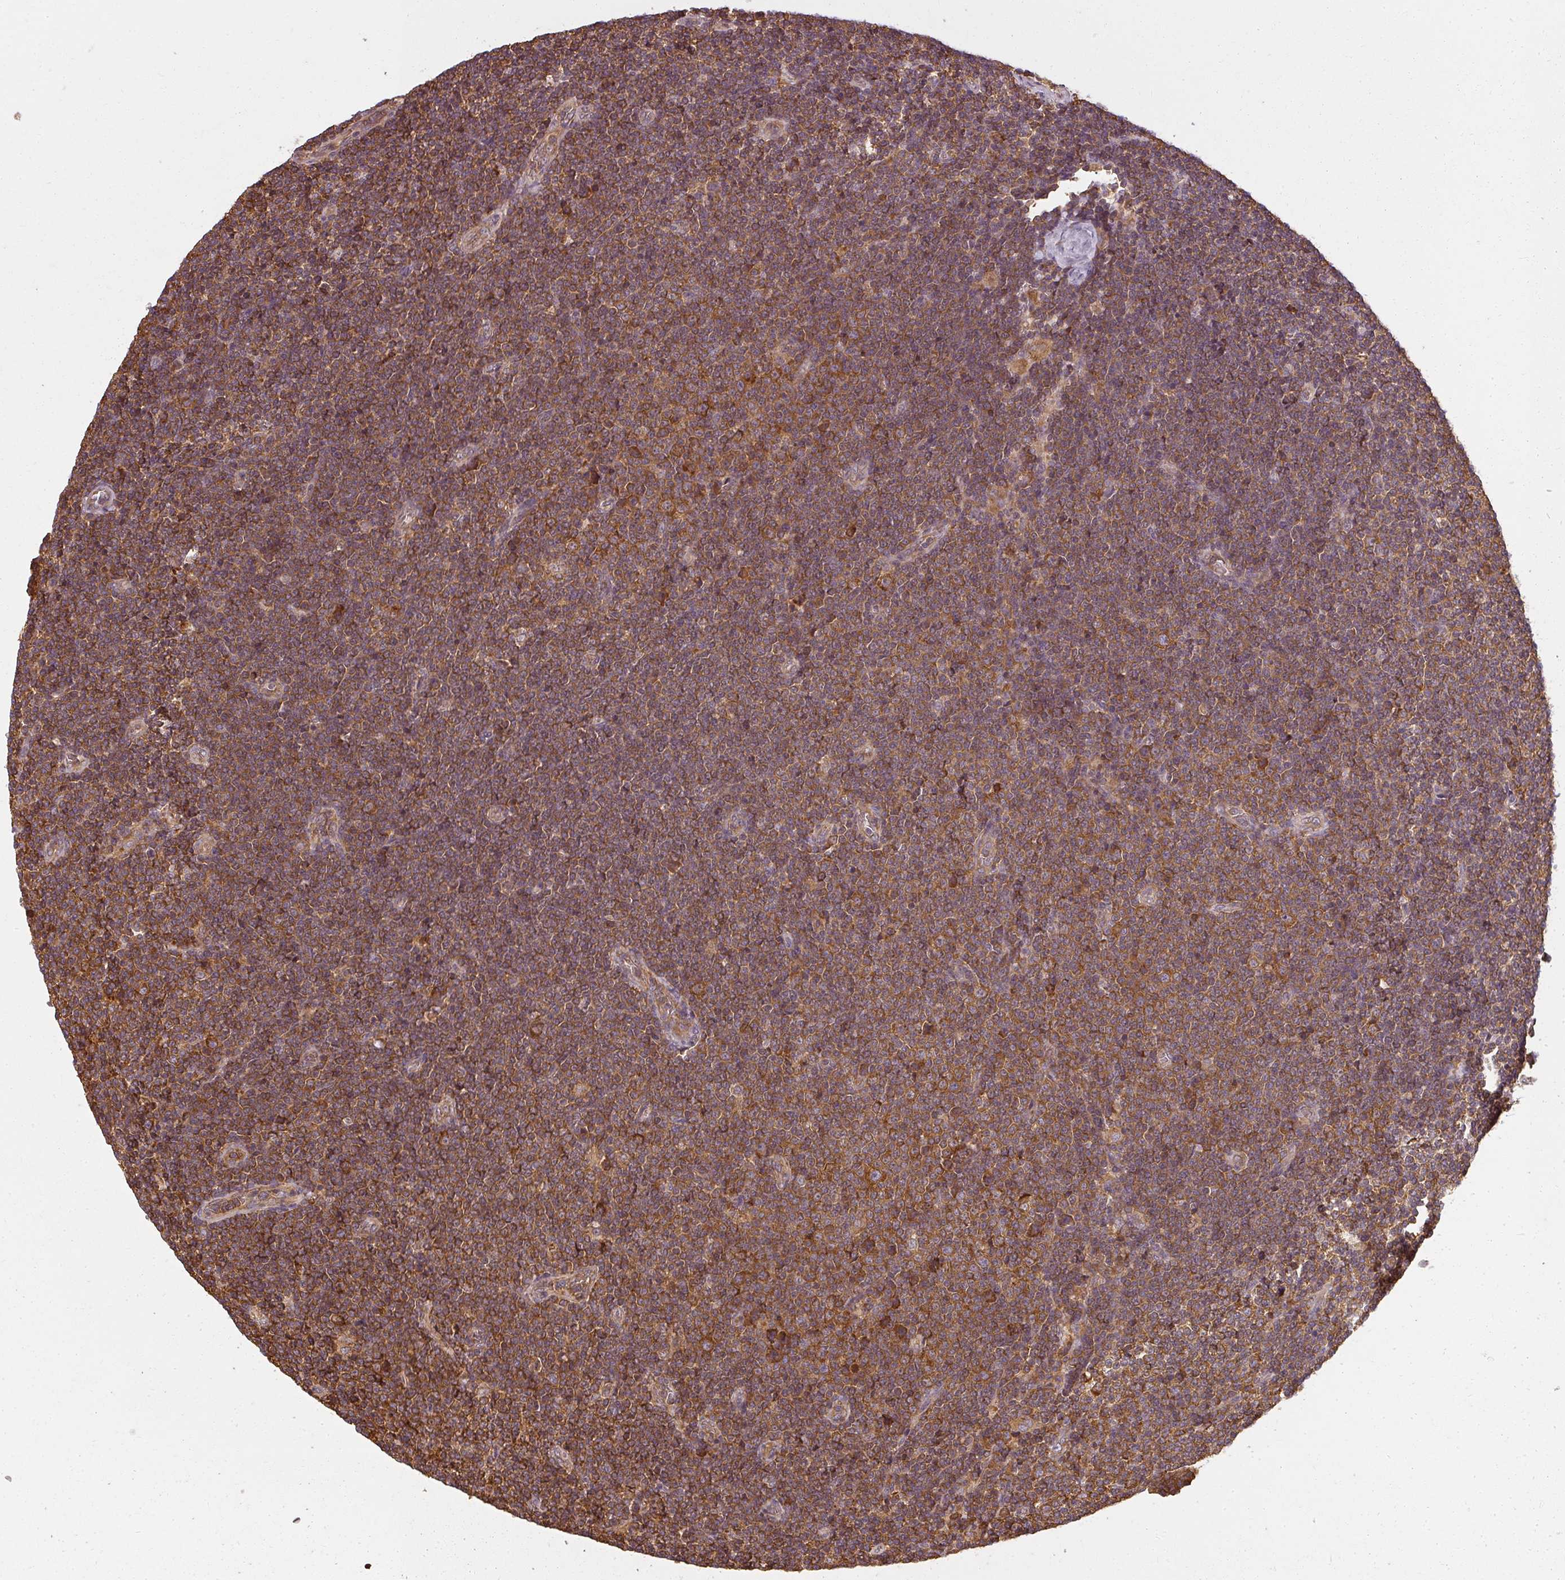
{"staining": {"intensity": "moderate", "quantity": ">75%", "location": "cytoplasmic/membranous"}, "tissue": "lymphoma", "cell_type": "Tumor cells", "image_type": "cancer", "snomed": [{"axis": "morphology", "description": "Malignant lymphoma, non-Hodgkin's type, Low grade"}, {"axis": "topography", "description": "Lymph node"}], "caption": "Immunohistochemistry (IHC) (DAB (3,3'-diaminobenzidine)) staining of human lymphoma reveals moderate cytoplasmic/membranous protein expression in approximately >75% of tumor cells. (IHC, brightfield microscopy, high magnification).", "gene": "RPL24", "patient": {"sex": "male", "age": 48}}